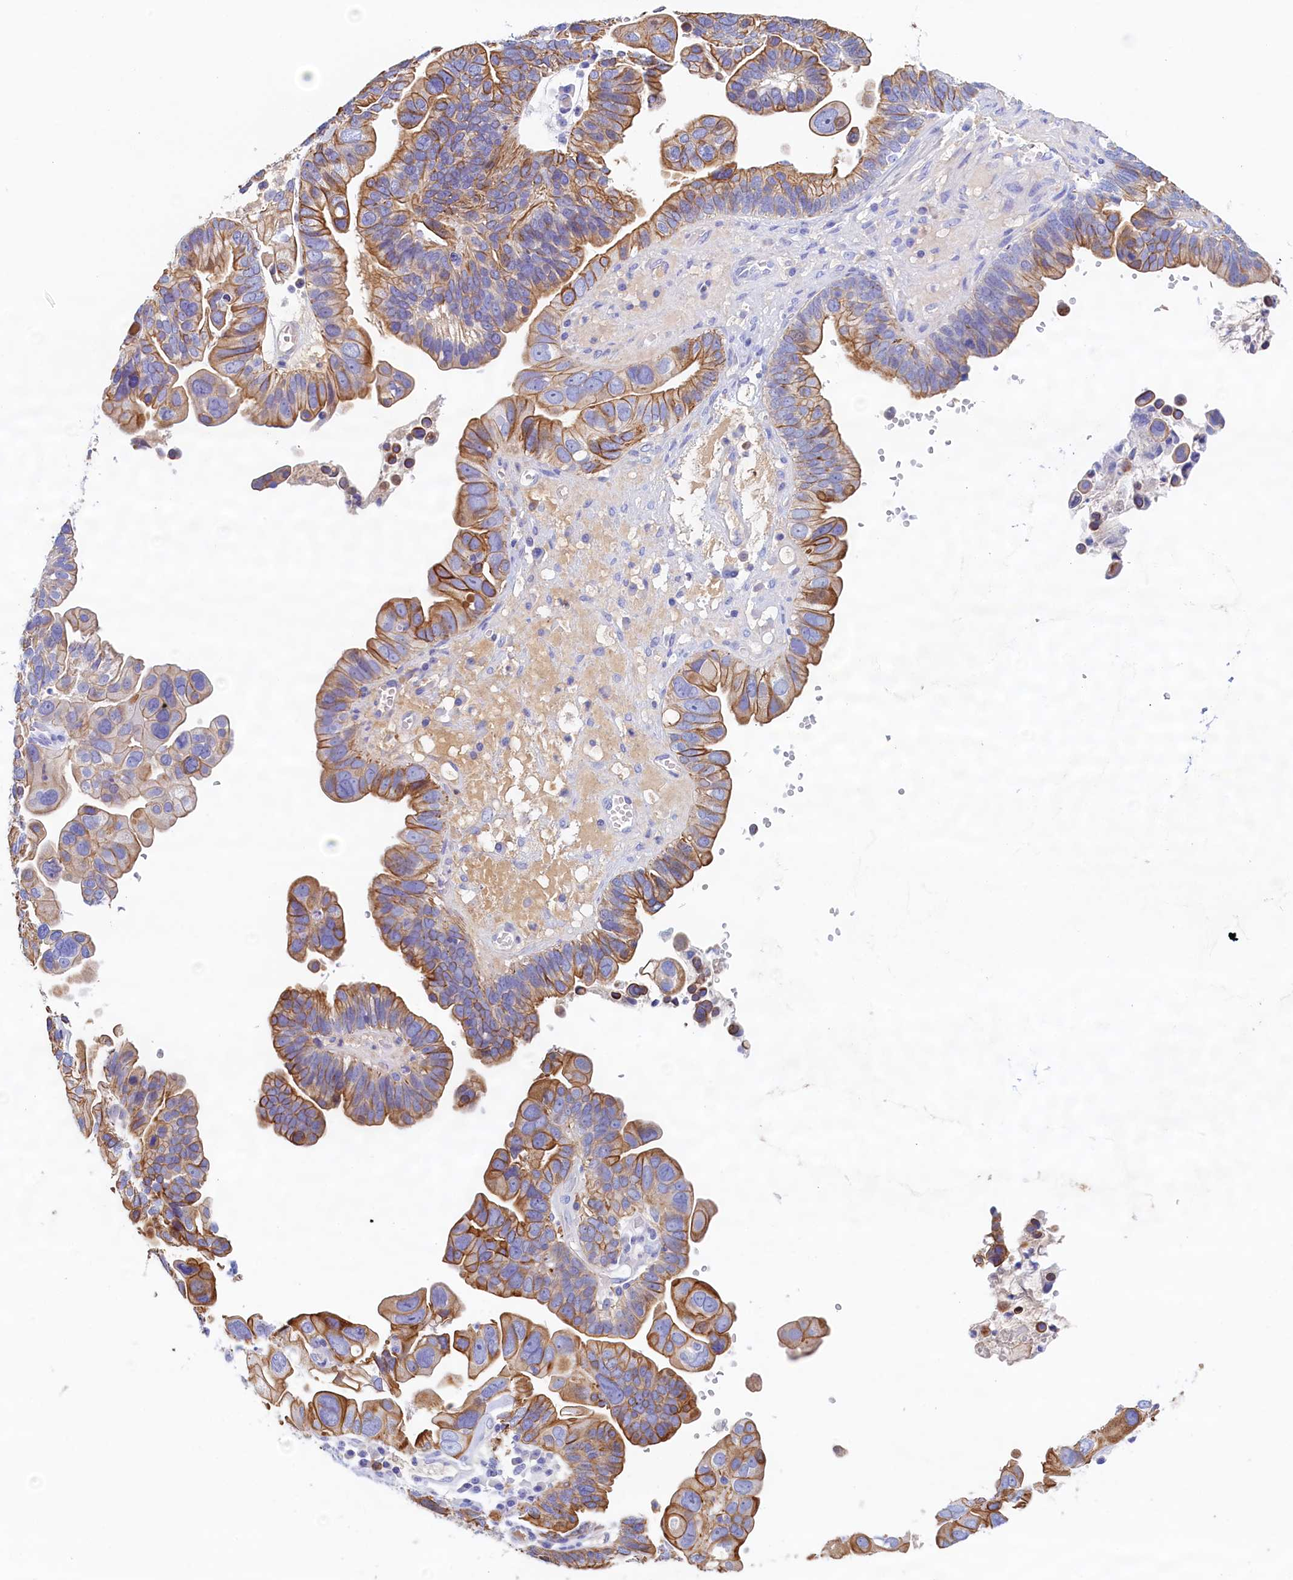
{"staining": {"intensity": "moderate", "quantity": ">75%", "location": "cytoplasmic/membranous"}, "tissue": "ovarian cancer", "cell_type": "Tumor cells", "image_type": "cancer", "snomed": [{"axis": "morphology", "description": "Cystadenocarcinoma, serous, NOS"}, {"axis": "topography", "description": "Ovary"}], "caption": "About >75% of tumor cells in human ovarian cancer (serous cystadenocarcinoma) exhibit moderate cytoplasmic/membranous protein staining as visualized by brown immunohistochemical staining.", "gene": "GUCA1C", "patient": {"sex": "female", "age": 56}}